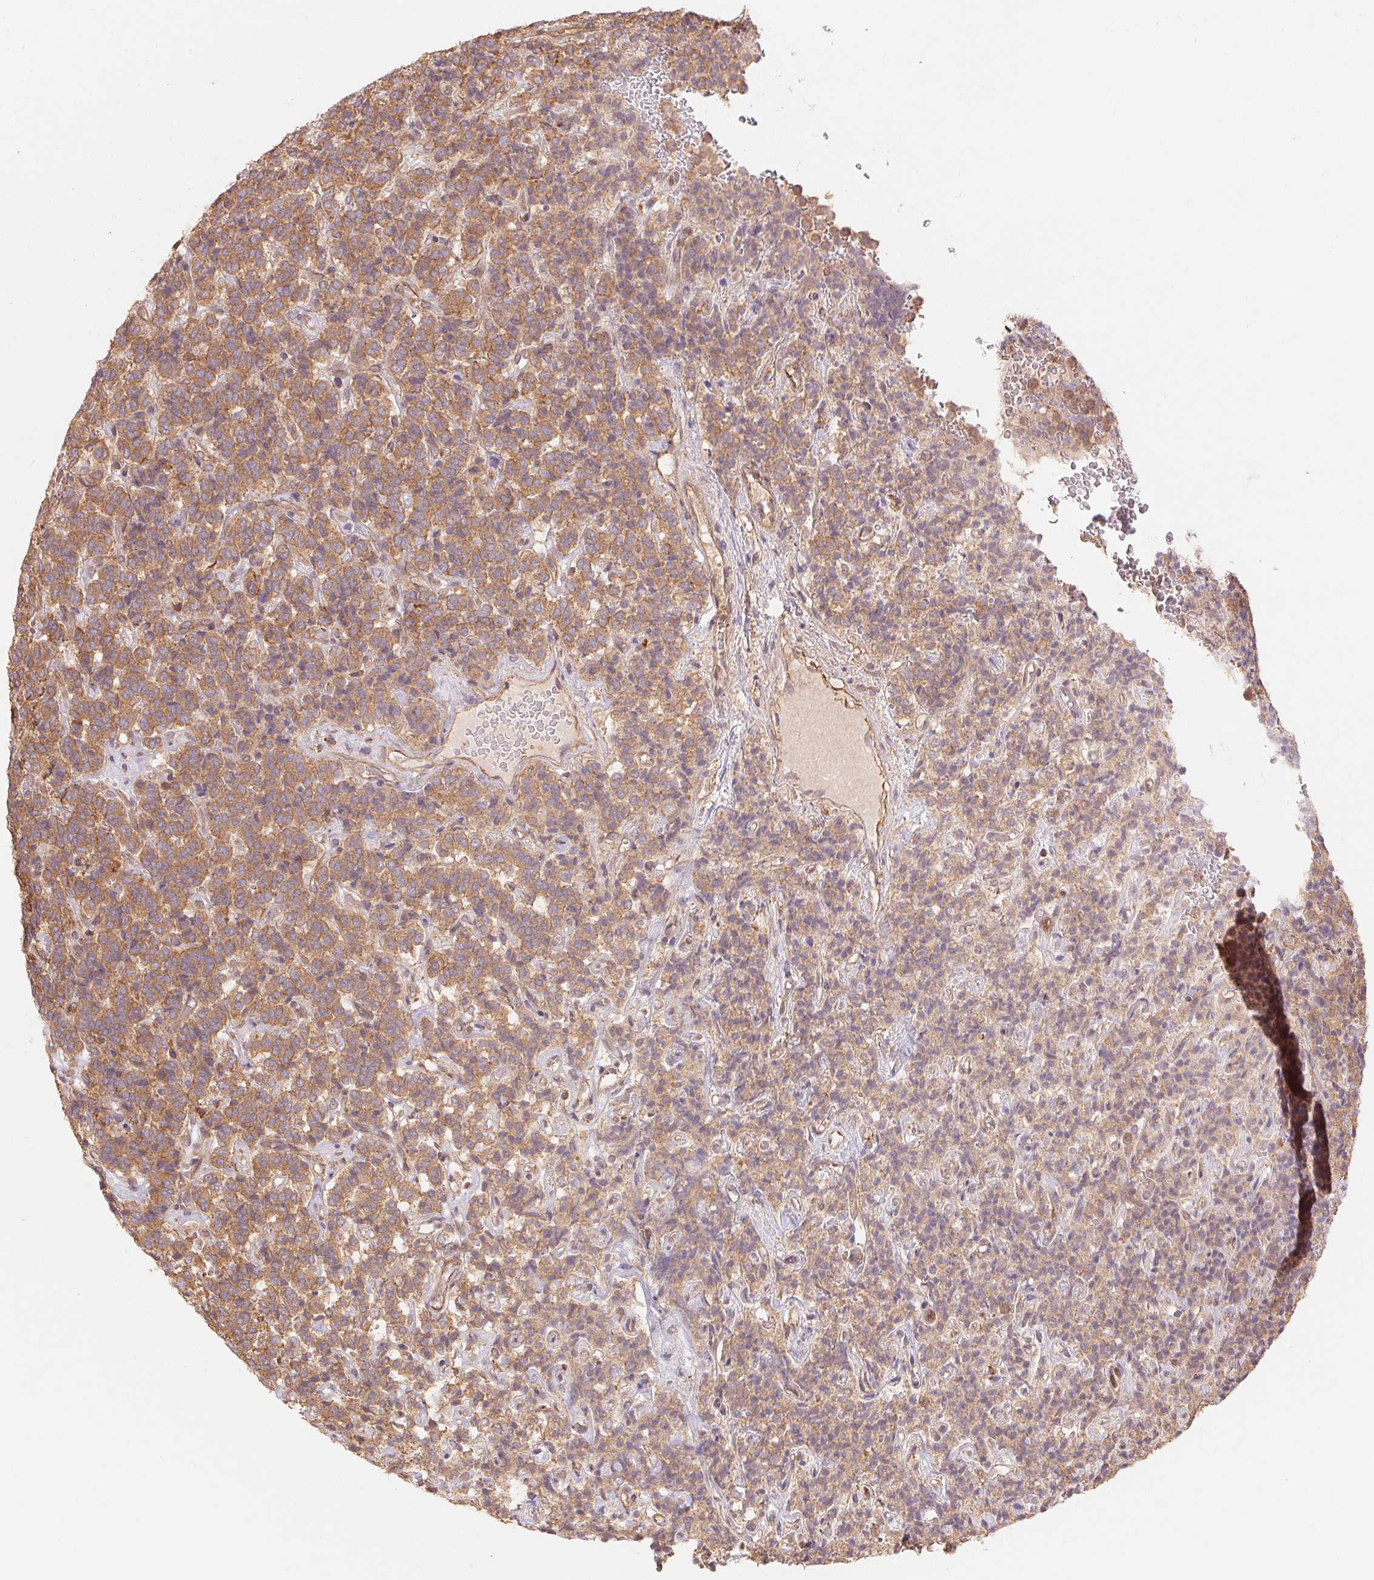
{"staining": {"intensity": "moderate", "quantity": ">75%", "location": "cytoplasmic/membranous"}, "tissue": "carcinoid", "cell_type": "Tumor cells", "image_type": "cancer", "snomed": [{"axis": "morphology", "description": "Carcinoid, malignant, NOS"}, {"axis": "topography", "description": "Pancreas"}], "caption": "Immunohistochemistry (DAB (3,3'-diaminobenzidine)) staining of carcinoid reveals moderate cytoplasmic/membranous protein positivity in about >75% of tumor cells. (DAB (3,3'-diaminobenzidine) IHC, brown staining for protein, blue staining for nuclei).", "gene": "TUBA3D", "patient": {"sex": "male", "age": 36}}